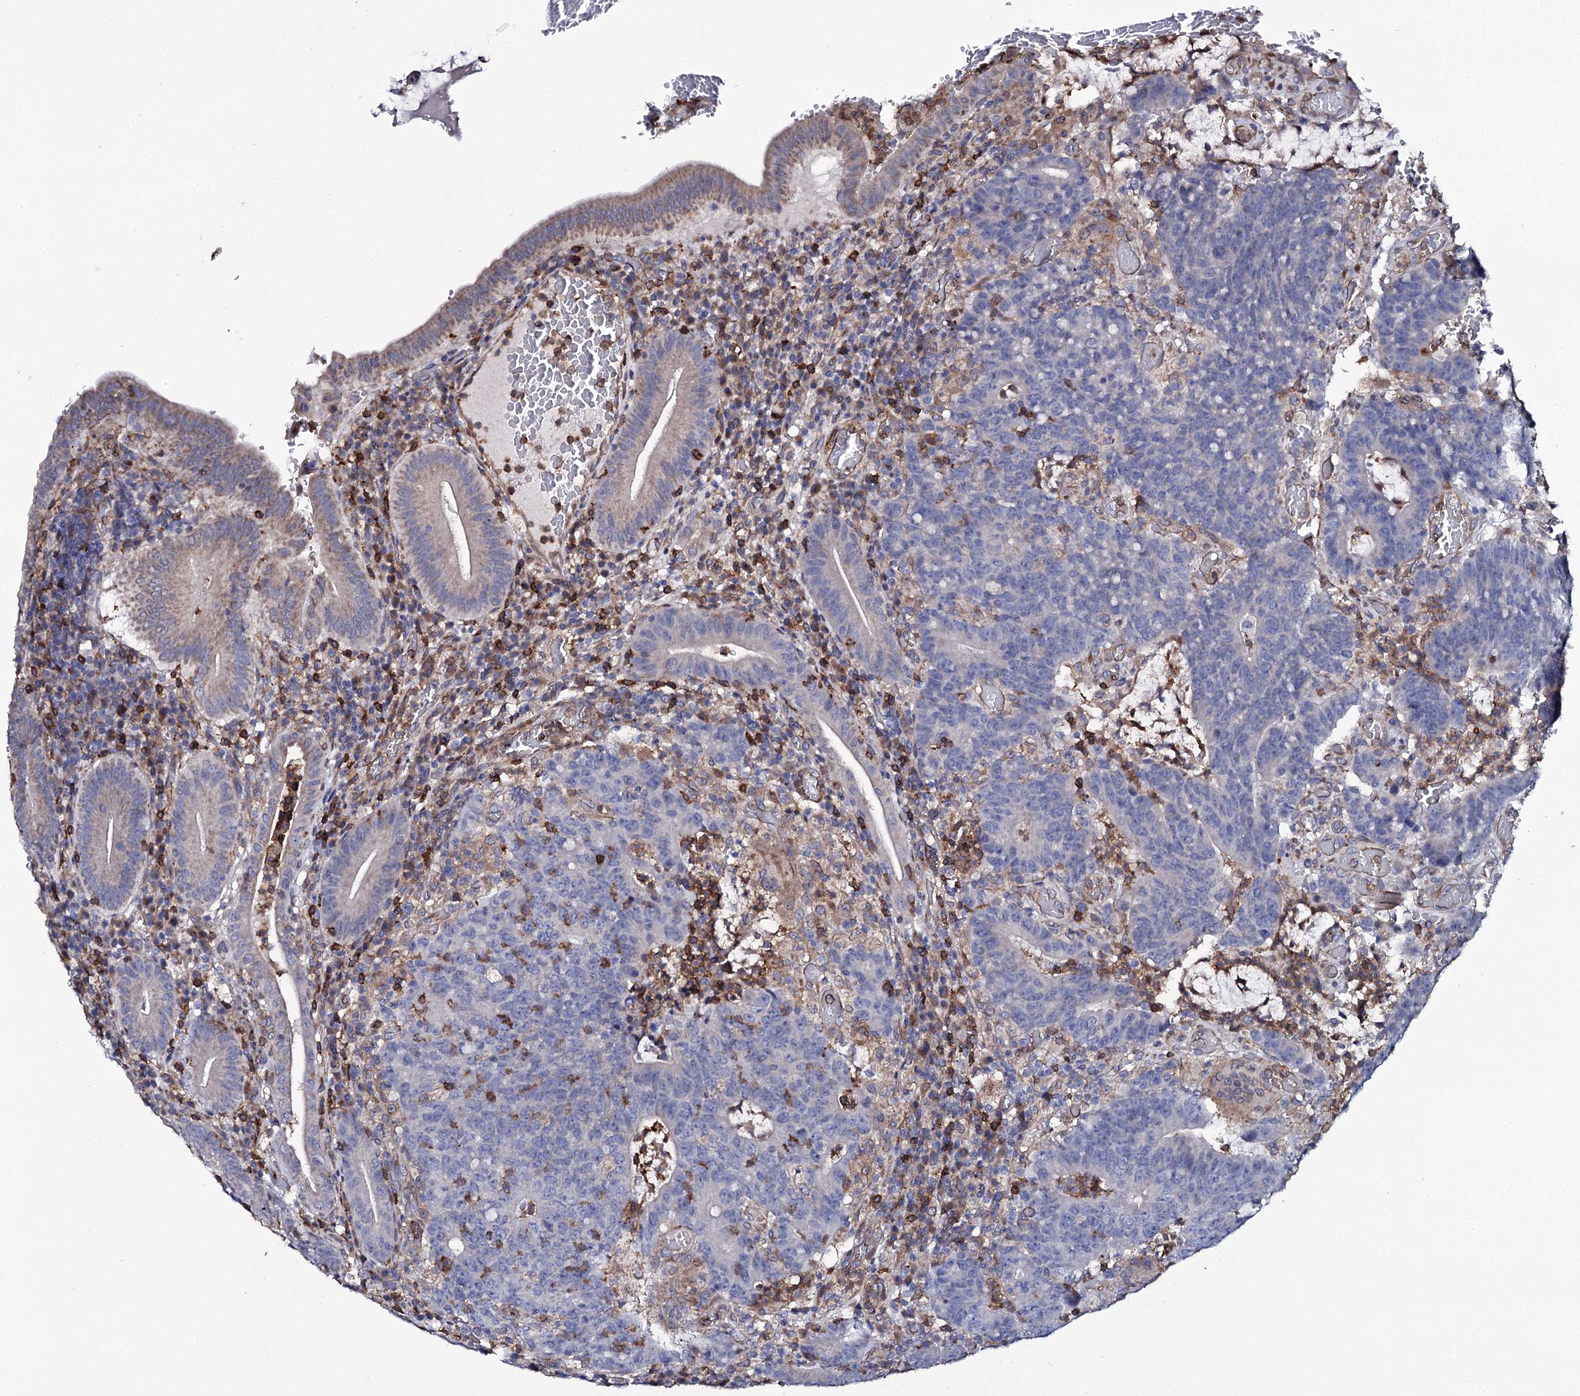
{"staining": {"intensity": "negative", "quantity": "none", "location": "none"}, "tissue": "colorectal cancer", "cell_type": "Tumor cells", "image_type": "cancer", "snomed": [{"axis": "morphology", "description": "Normal tissue, NOS"}, {"axis": "morphology", "description": "Adenocarcinoma, NOS"}, {"axis": "topography", "description": "Colon"}], "caption": "This is an IHC micrograph of human colorectal cancer. There is no expression in tumor cells.", "gene": "TTC23", "patient": {"sex": "female", "age": 75}}